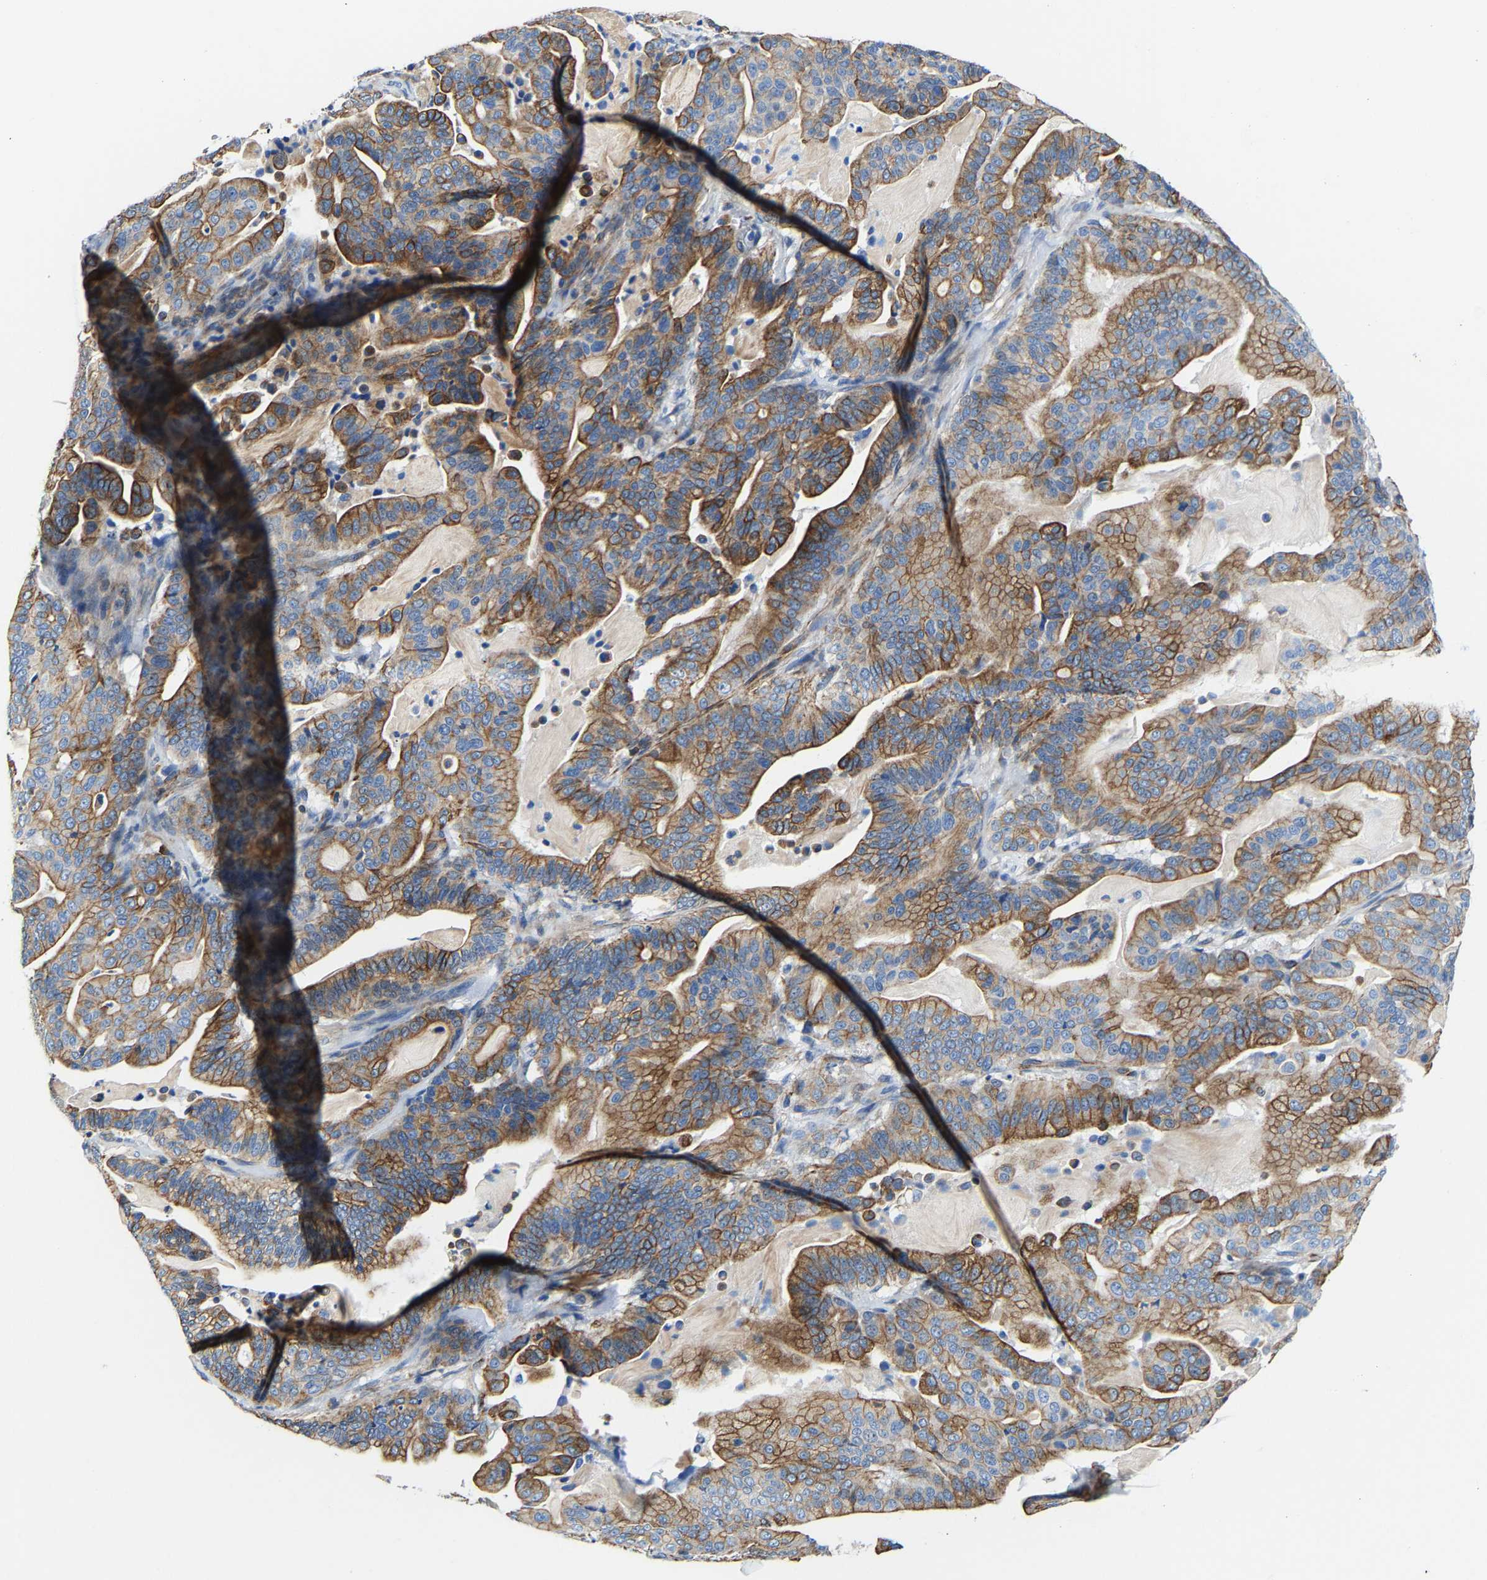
{"staining": {"intensity": "moderate", "quantity": ">75%", "location": "cytoplasmic/membranous"}, "tissue": "pancreatic cancer", "cell_type": "Tumor cells", "image_type": "cancer", "snomed": [{"axis": "morphology", "description": "Adenocarcinoma, NOS"}, {"axis": "topography", "description": "Pancreas"}], "caption": "An image of human pancreatic adenocarcinoma stained for a protein reveals moderate cytoplasmic/membranous brown staining in tumor cells. The staining was performed using DAB to visualize the protein expression in brown, while the nuclei were stained in blue with hematoxylin (Magnification: 20x).", "gene": "MMEL1", "patient": {"sex": "male", "age": 63}}